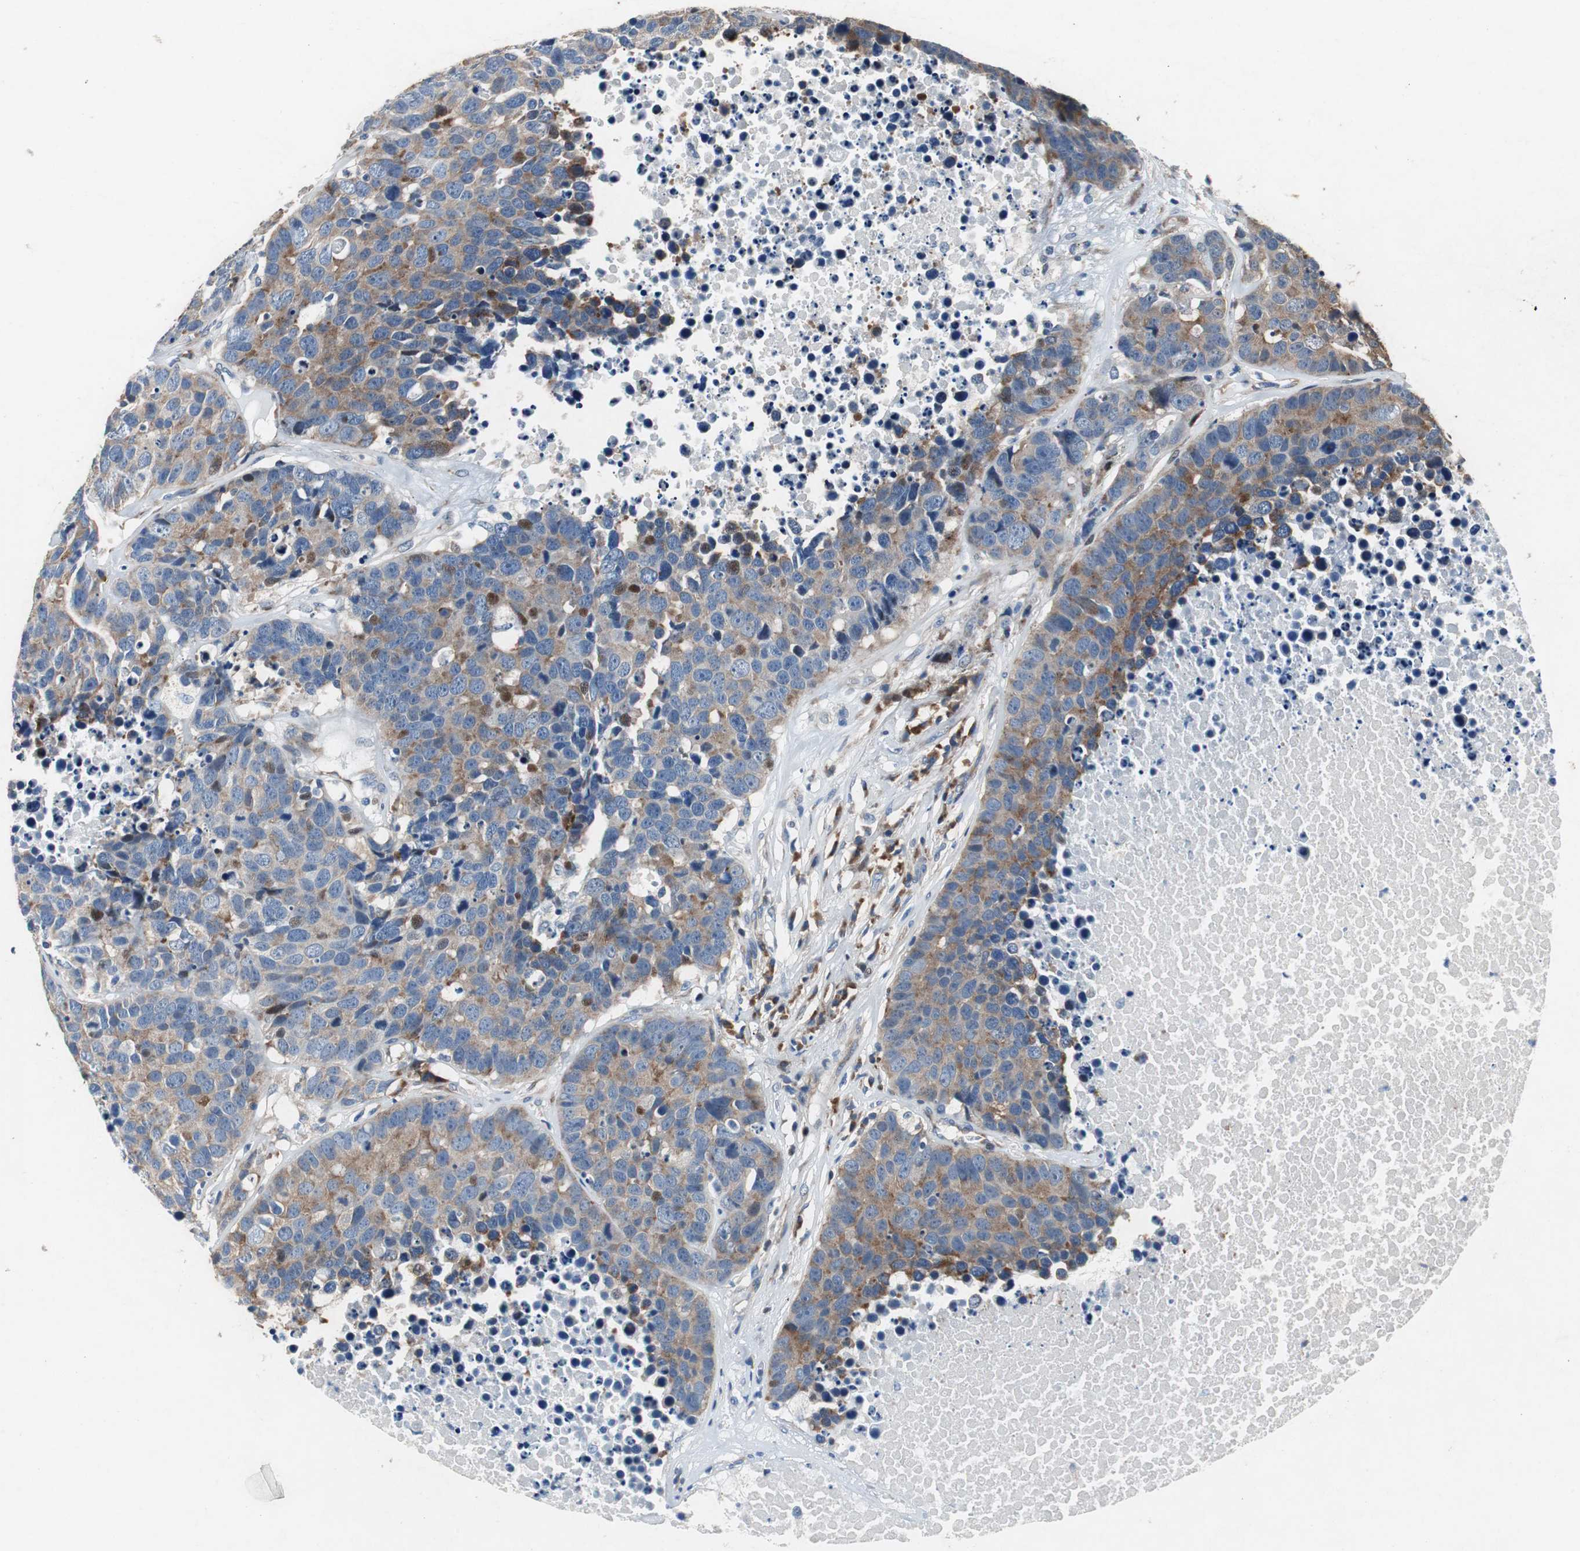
{"staining": {"intensity": "strong", "quantity": ">75%", "location": "cytoplasmic/membranous,nuclear"}, "tissue": "carcinoid", "cell_type": "Tumor cells", "image_type": "cancer", "snomed": [{"axis": "morphology", "description": "Carcinoid, malignant, NOS"}, {"axis": "topography", "description": "Lung"}], "caption": "Immunohistochemical staining of malignant carcinoid exhibits high levels of strong cytoplasmic/membranous and nuclear protein positivity in about >75% of tumor cells. The staining was performed using DAB (3,3'-diaminobenzidine), with brown indicating positive protein expression. Nuclei are stained blue with hematoxylin.", "gene": "RPL35", "patient": {"sex": "male", "age": 60}}